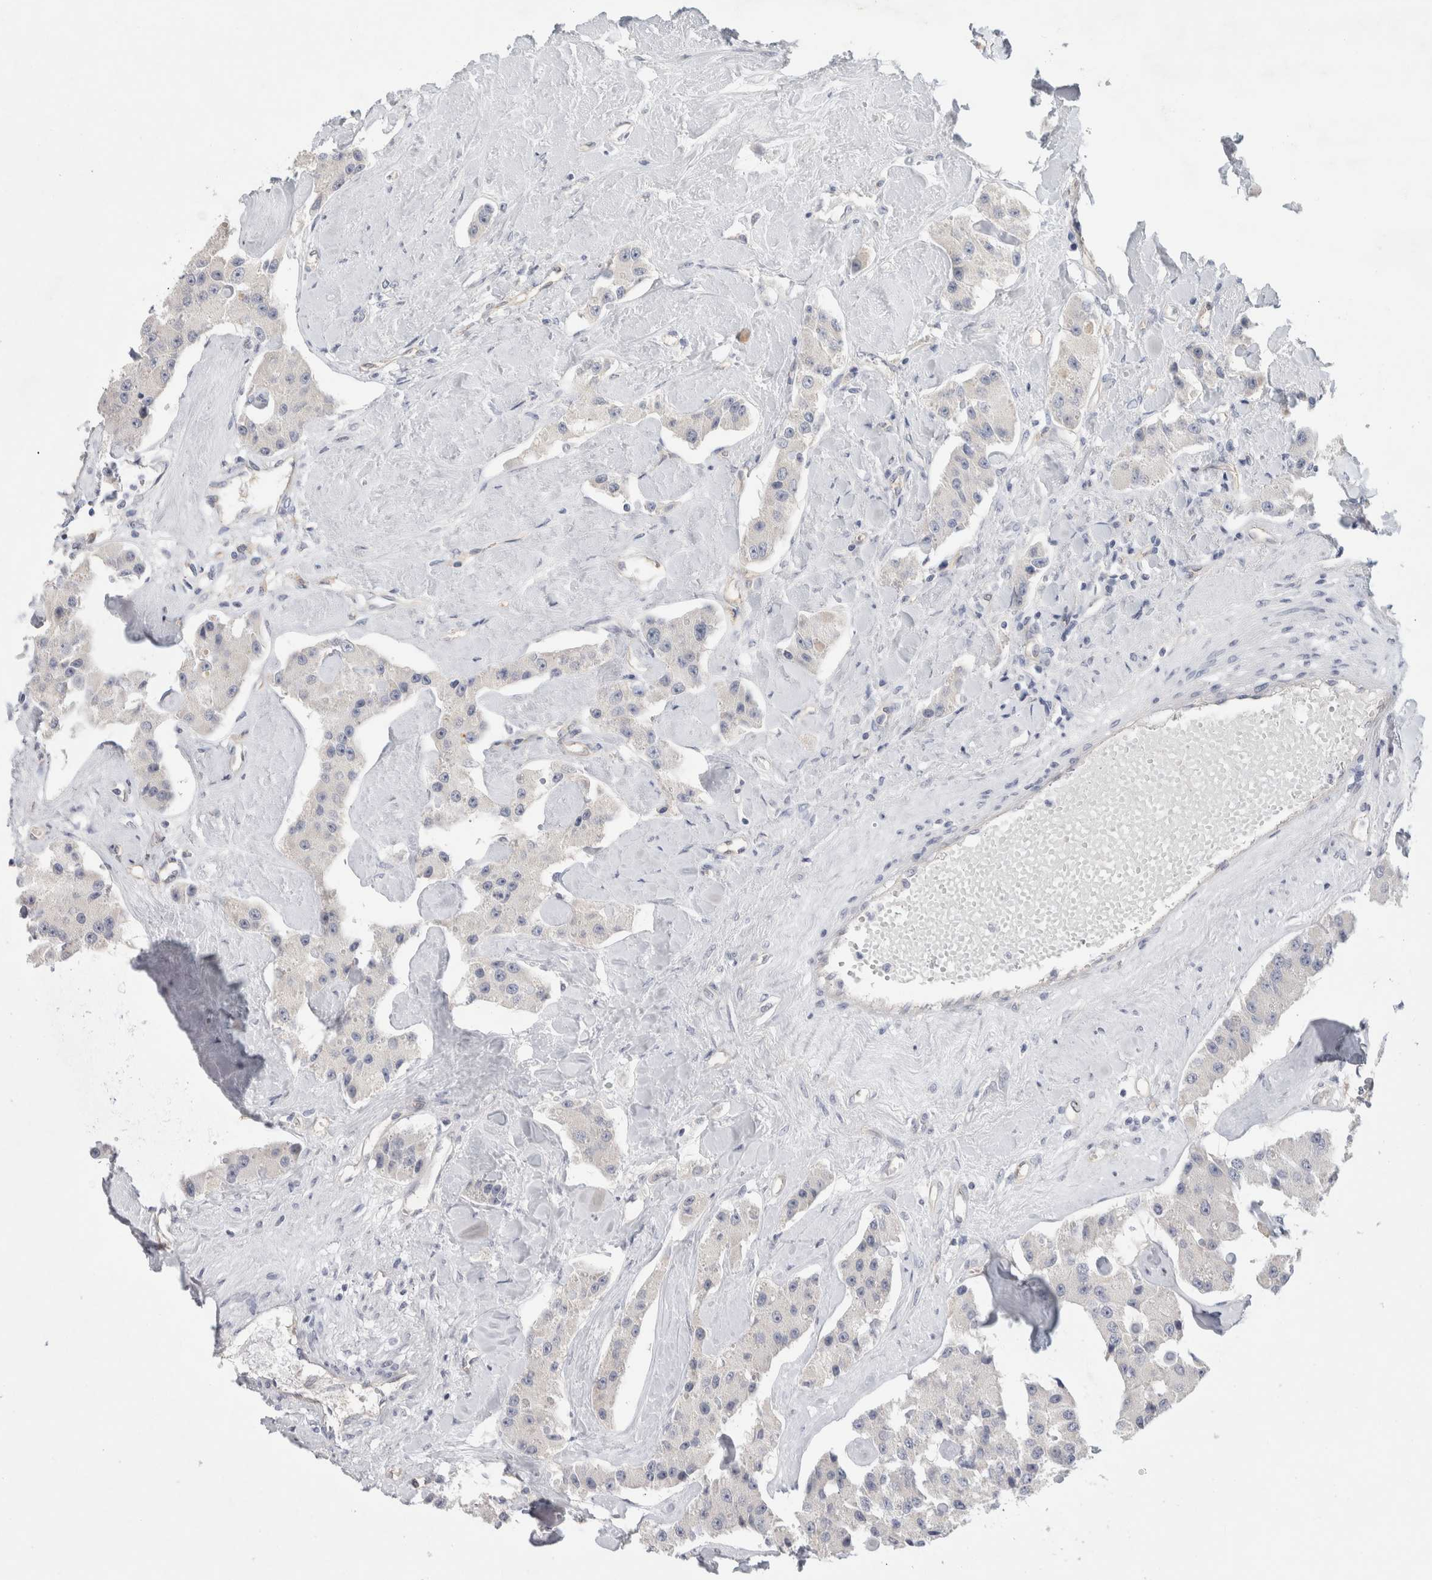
{"staining": {"intensity": "negative", "quantity": "none", "location": "none"}, "tissue": "carcinoid", "cell_type": "Tumor cells", "image_type": "cancer", "snomed": [{"axis": "morphology", "description": "Carcinoid, malignant, NOS"}, {"axis": "topography", "description": "Pancreas"}], "caption": "High magnification brightfield microscopy of carcinoid stained with DAB (brown) and counterstained with hematoxylin (blue): tumor cells show no significant expression.", "gene": "TONSL", "patient": {"sex": "male", "age": 41}}